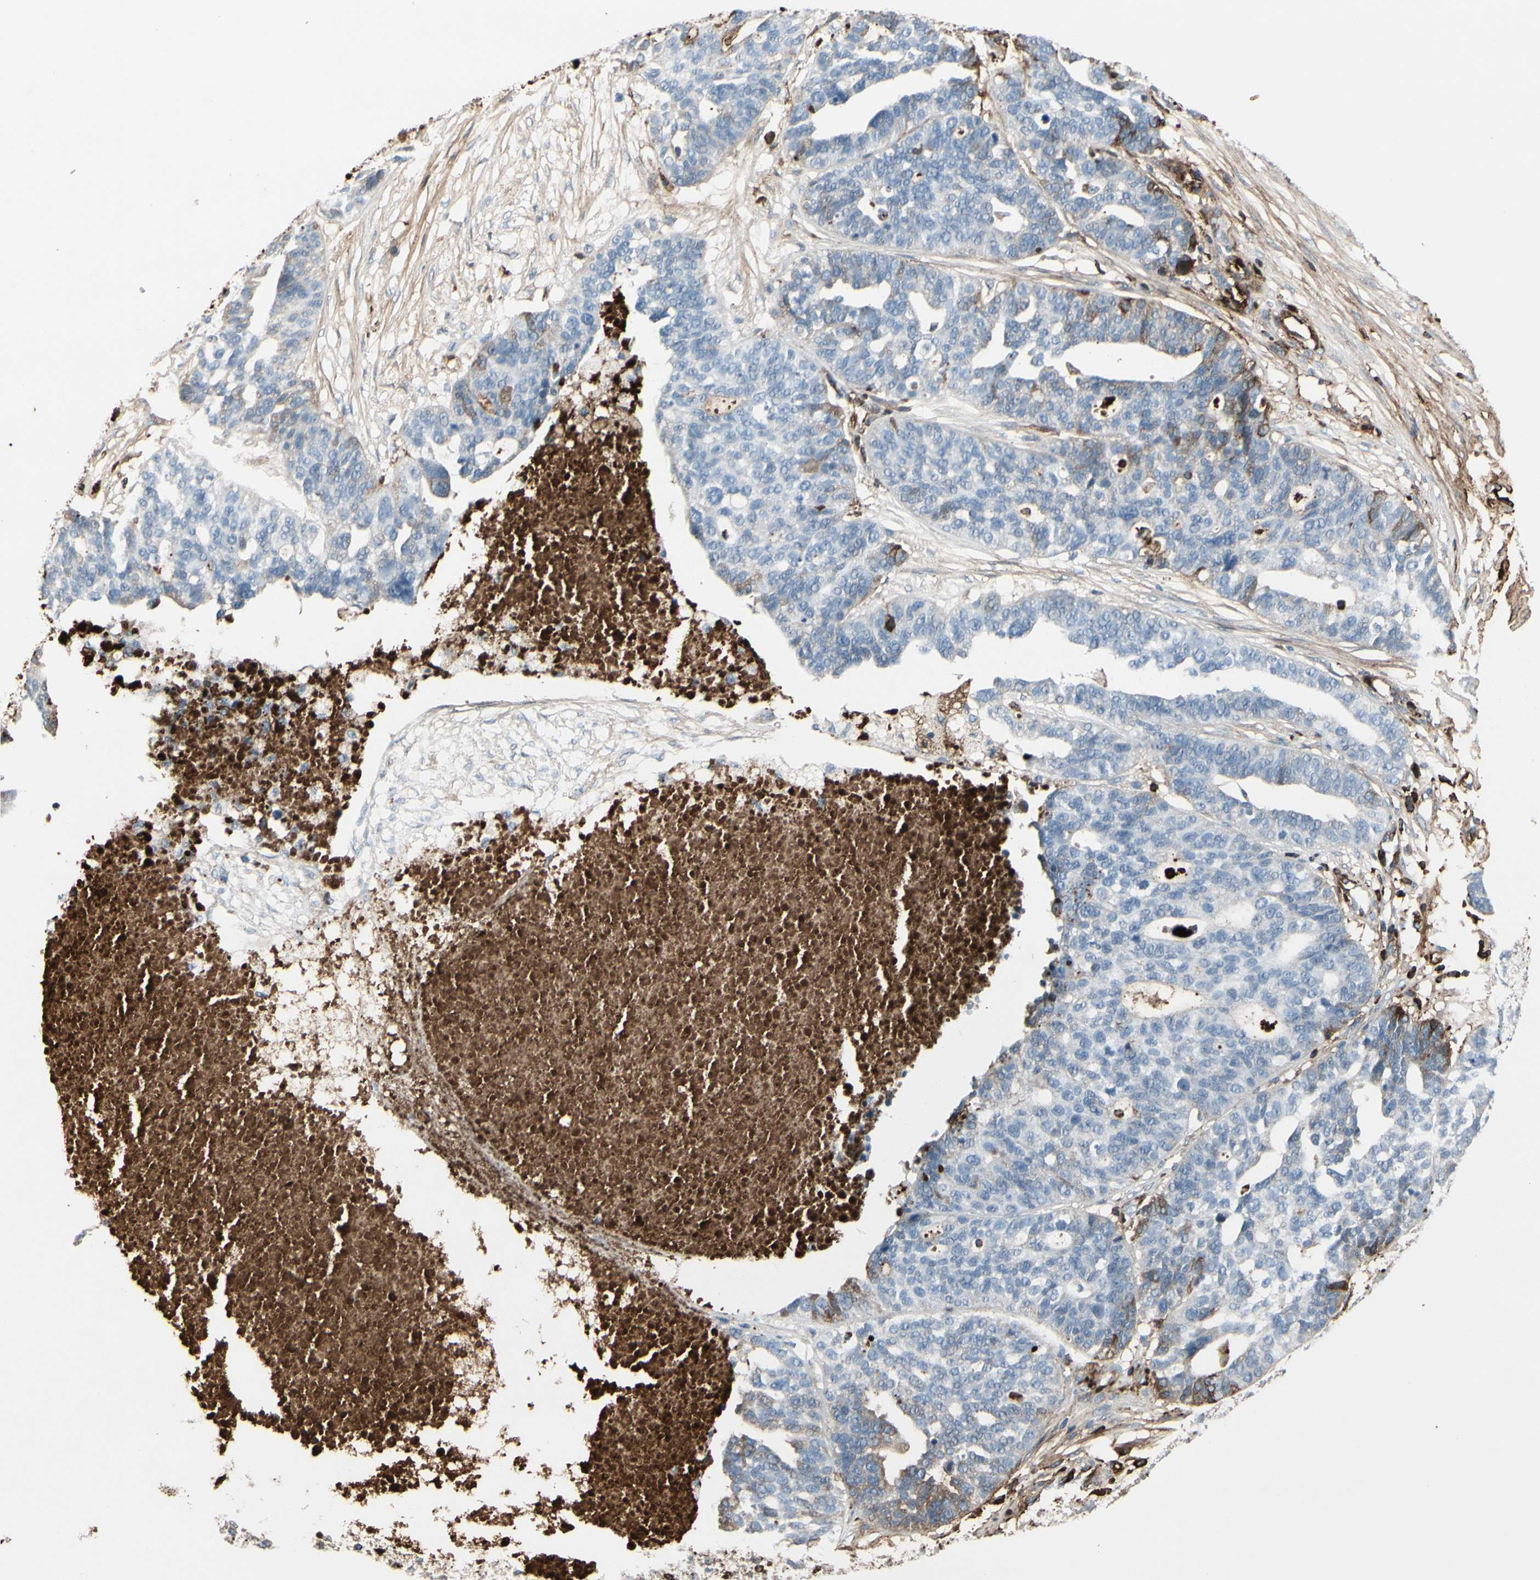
{"staining": {"intensity": "weak", "quantity": "<25%", "location": "cytoplasmic/membranous"}, "tissue": "ovarian cancer", "cell_type": "Tumor cells", "image_type": "cancer", "snomed": [{"axis": "morphology", "description": "Cystadenocarcinoma, serous, NOS"}, {"axis": "topography", "description": "Ovary"}], "caption": "Tumor cells show no significant staining in ovarian serous cystadenocarcinoma.", "gene": "IGHG1", "patient": {"sex": "female", "age": 59}}